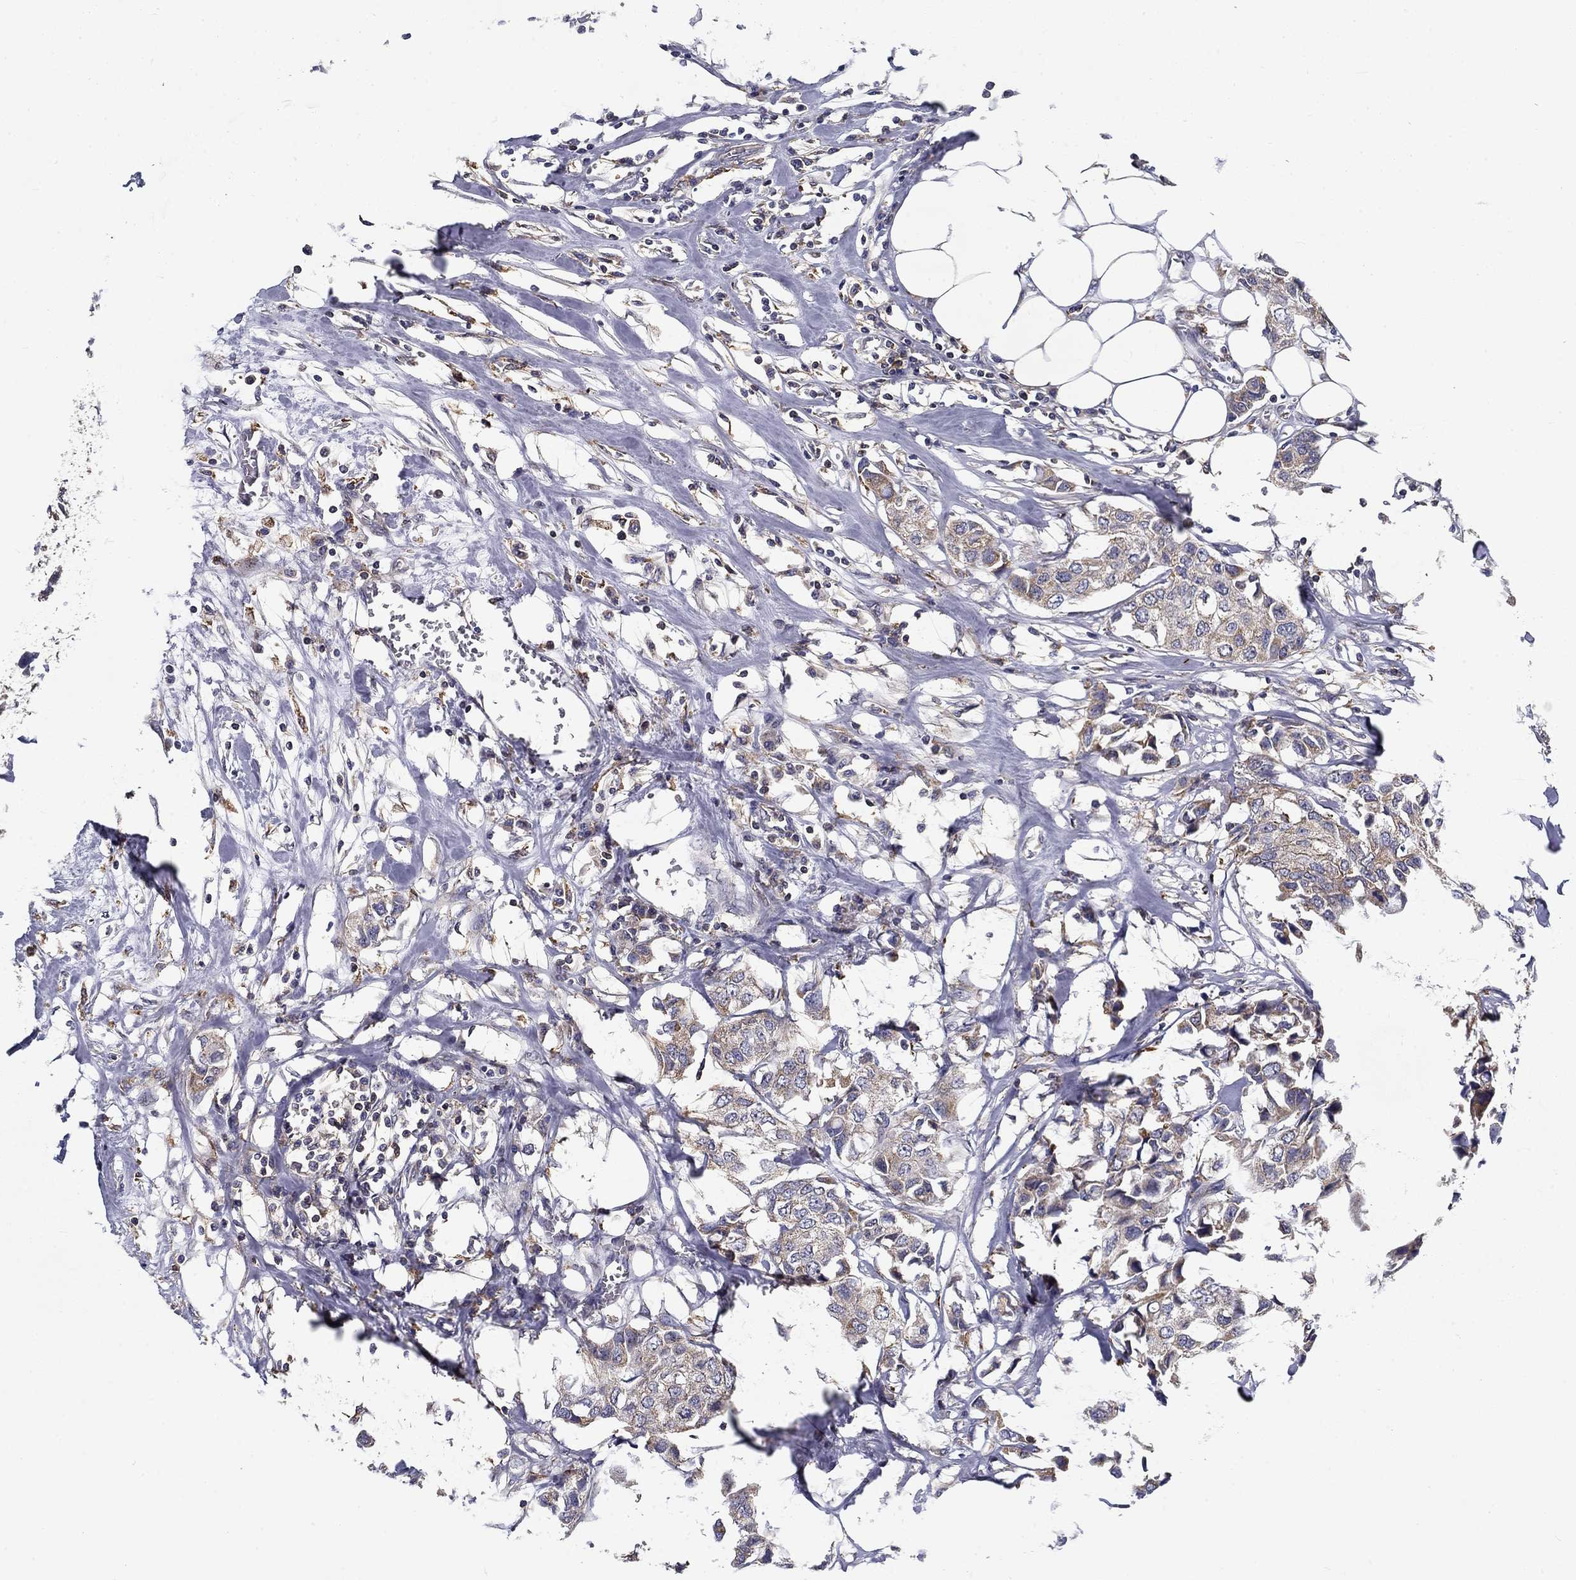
{"staining": {"intensity": "negative", "quantity": "none", "location": "none"}, "tissue": "breast cancer", "cell_type": "Tumor cells", "image_type": "cancer", "snomed": [{"axis": "morphology", "description": "Duct carcinoma"}, {"axis": "topography", "description": "Breast"}], "caption": "Breast cancer stained for a protein using IHC displays no staining tumor cells.", "gene": "ALDH4A1", "patient": {"sex": "female", "age": 80}}